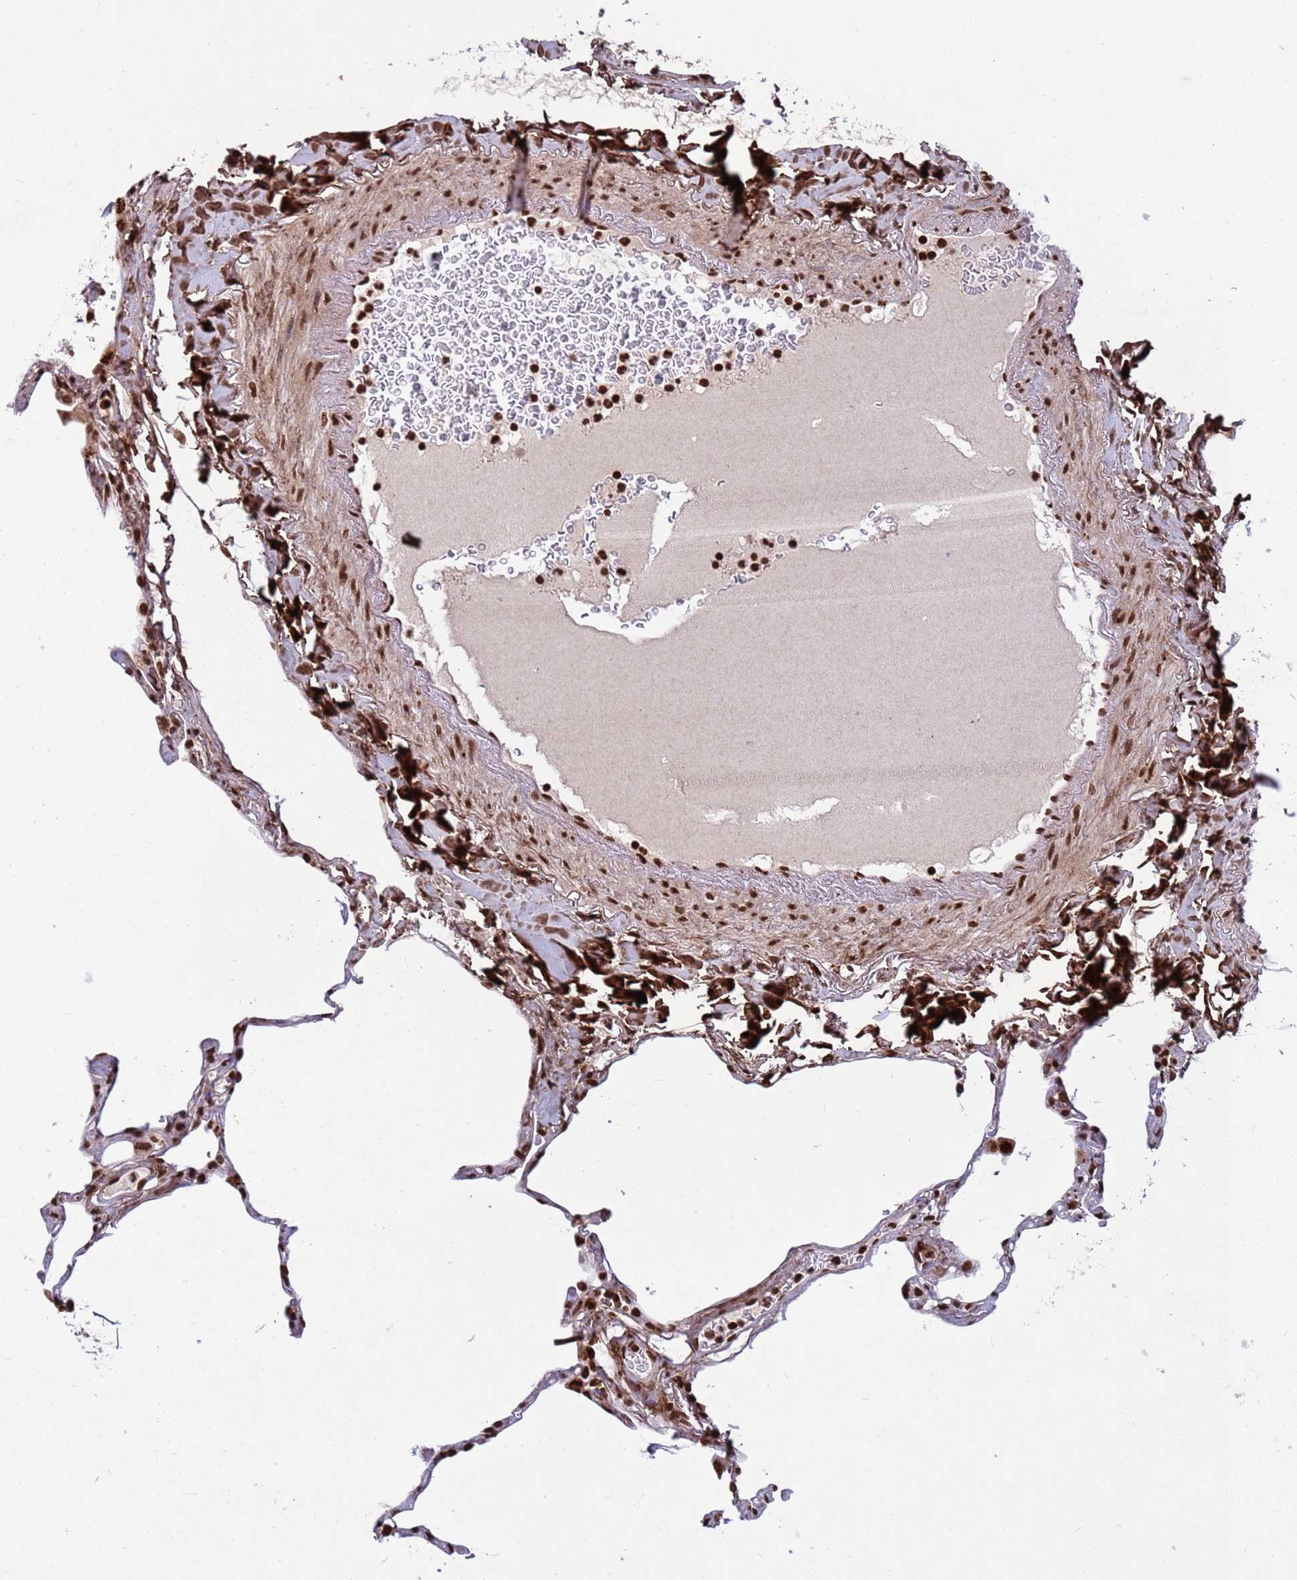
{"staining": {"intensity": "strong", "quantity": ">75%", "location": "nuclear"}, "tissue": "lung", "cell_type": "Alveolar cells", "image_type": "normal", "snomed": [{"axis": "morphology", "description": "Normal tissue, NOS"}, {"axis": "topography", "description": "Lung"}], "caption": "A high amount of strong nuclear staining is present in approximately >75% of alveolar cells in unremarkable lung. The staining is performed using DAB brown chromogen to label protein expression. The nuclei are counter-stained blue using hematoxylin.", "gene": "H3", "patient": {"sex": "male", "age": 65}}